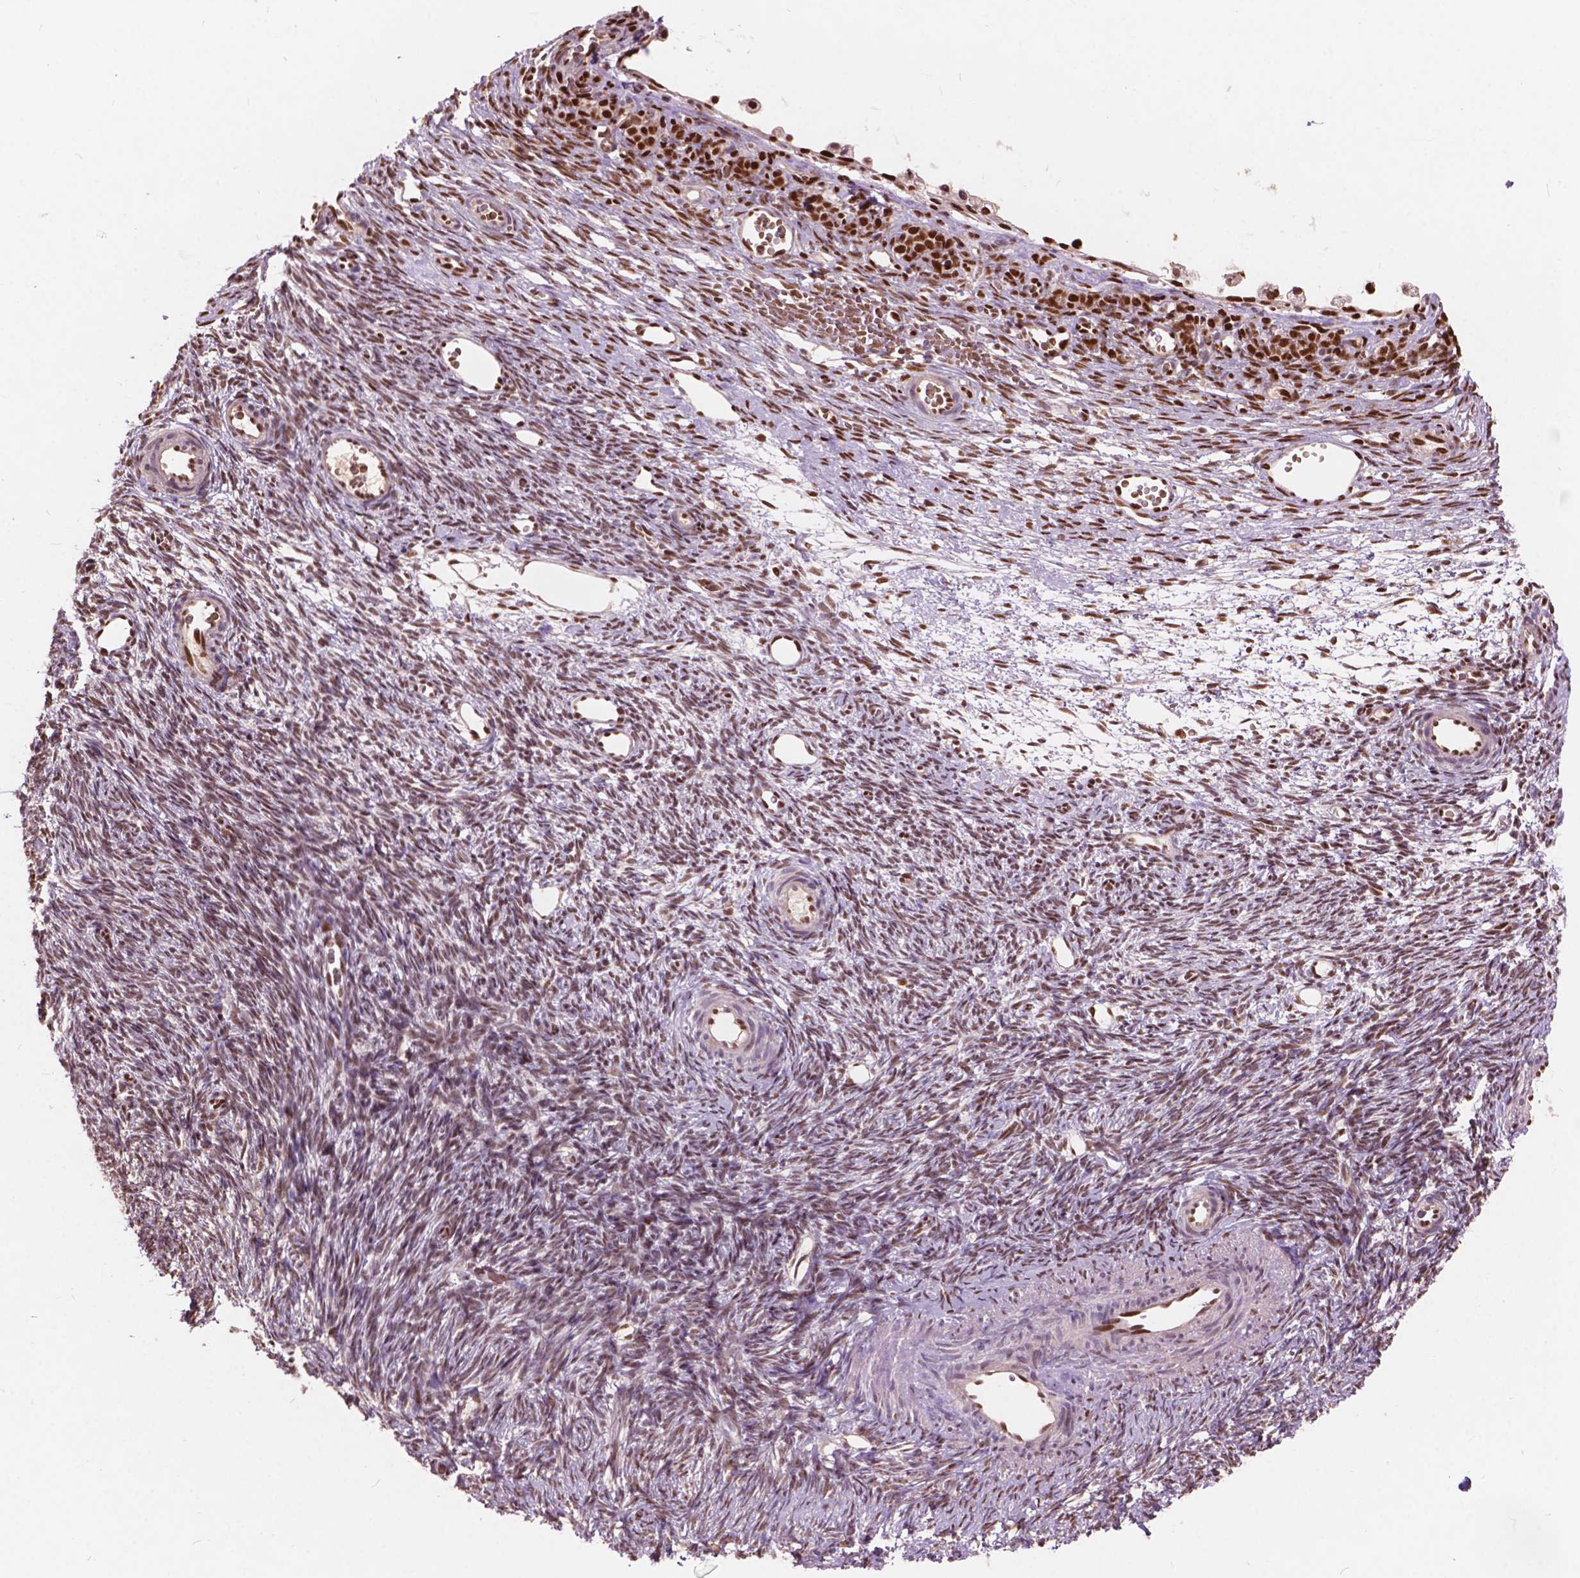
{"staining": {"intensity": "moderate", "quantity": ">75%", "location": "nuclear"}, "tissue": "ovary", "cell_type": "Follicle cells", "image_type": "normal", "snomed": [{"axis": "morphology", "description": "Normal tissue, NOS"}, {"axis": "topography", "description": "Ovary"}], "caption": "High-power microscopy captured an IHC micrograph of unremarkable ovary, revealing moderate nuclear expression in approximately >75% of follicle cells. (DAB IHC with brightfield microscopy, high magnification).", "gene": "ANP32A", "patient": {"sex": "female", "age": 34}}